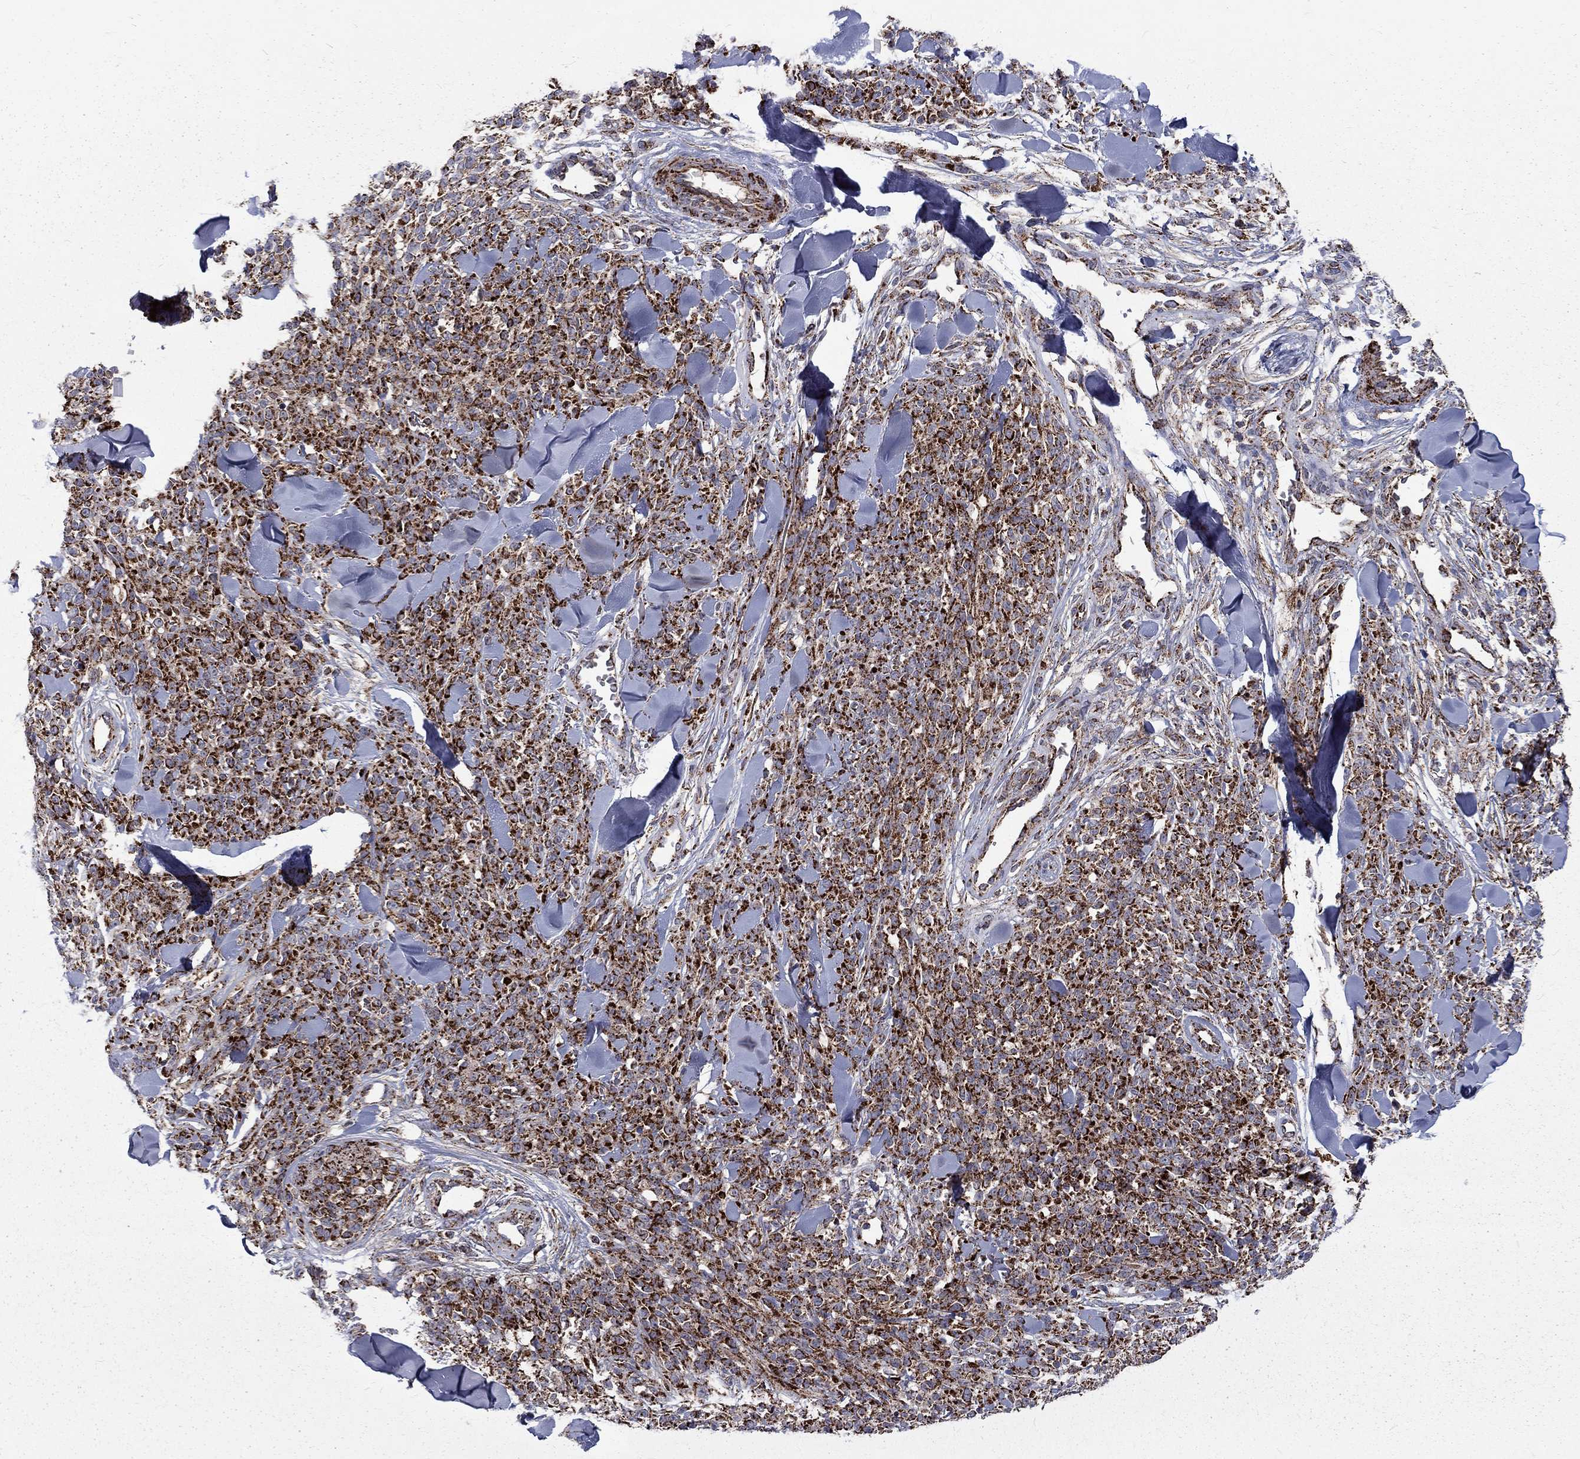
{"staining": {"intensity": "strong", "quantity": ">75%", "location": "cytoplasmic/membranous"}, "tissue": "melanoma", "cell_type": "Tumor cells", "image_type": "cancer", "snomed": [{"axis": "morphology", "description": "Malignant melanoma, NOS"}, {"axis": "topography", "description": "Skin"}, {"axis": "topography", "description": "Skin of trunk"}], "caption": "A histopathology image of malignant melanoma stained for a protein reveals strong cytoplasmic/membranous brown staining in tumor cells. (brown staining indicates protein expression, while blue staining denotes nuclei).", "gene": "ALDH1B1", "patient": {"sex": "male", "age": 74}}